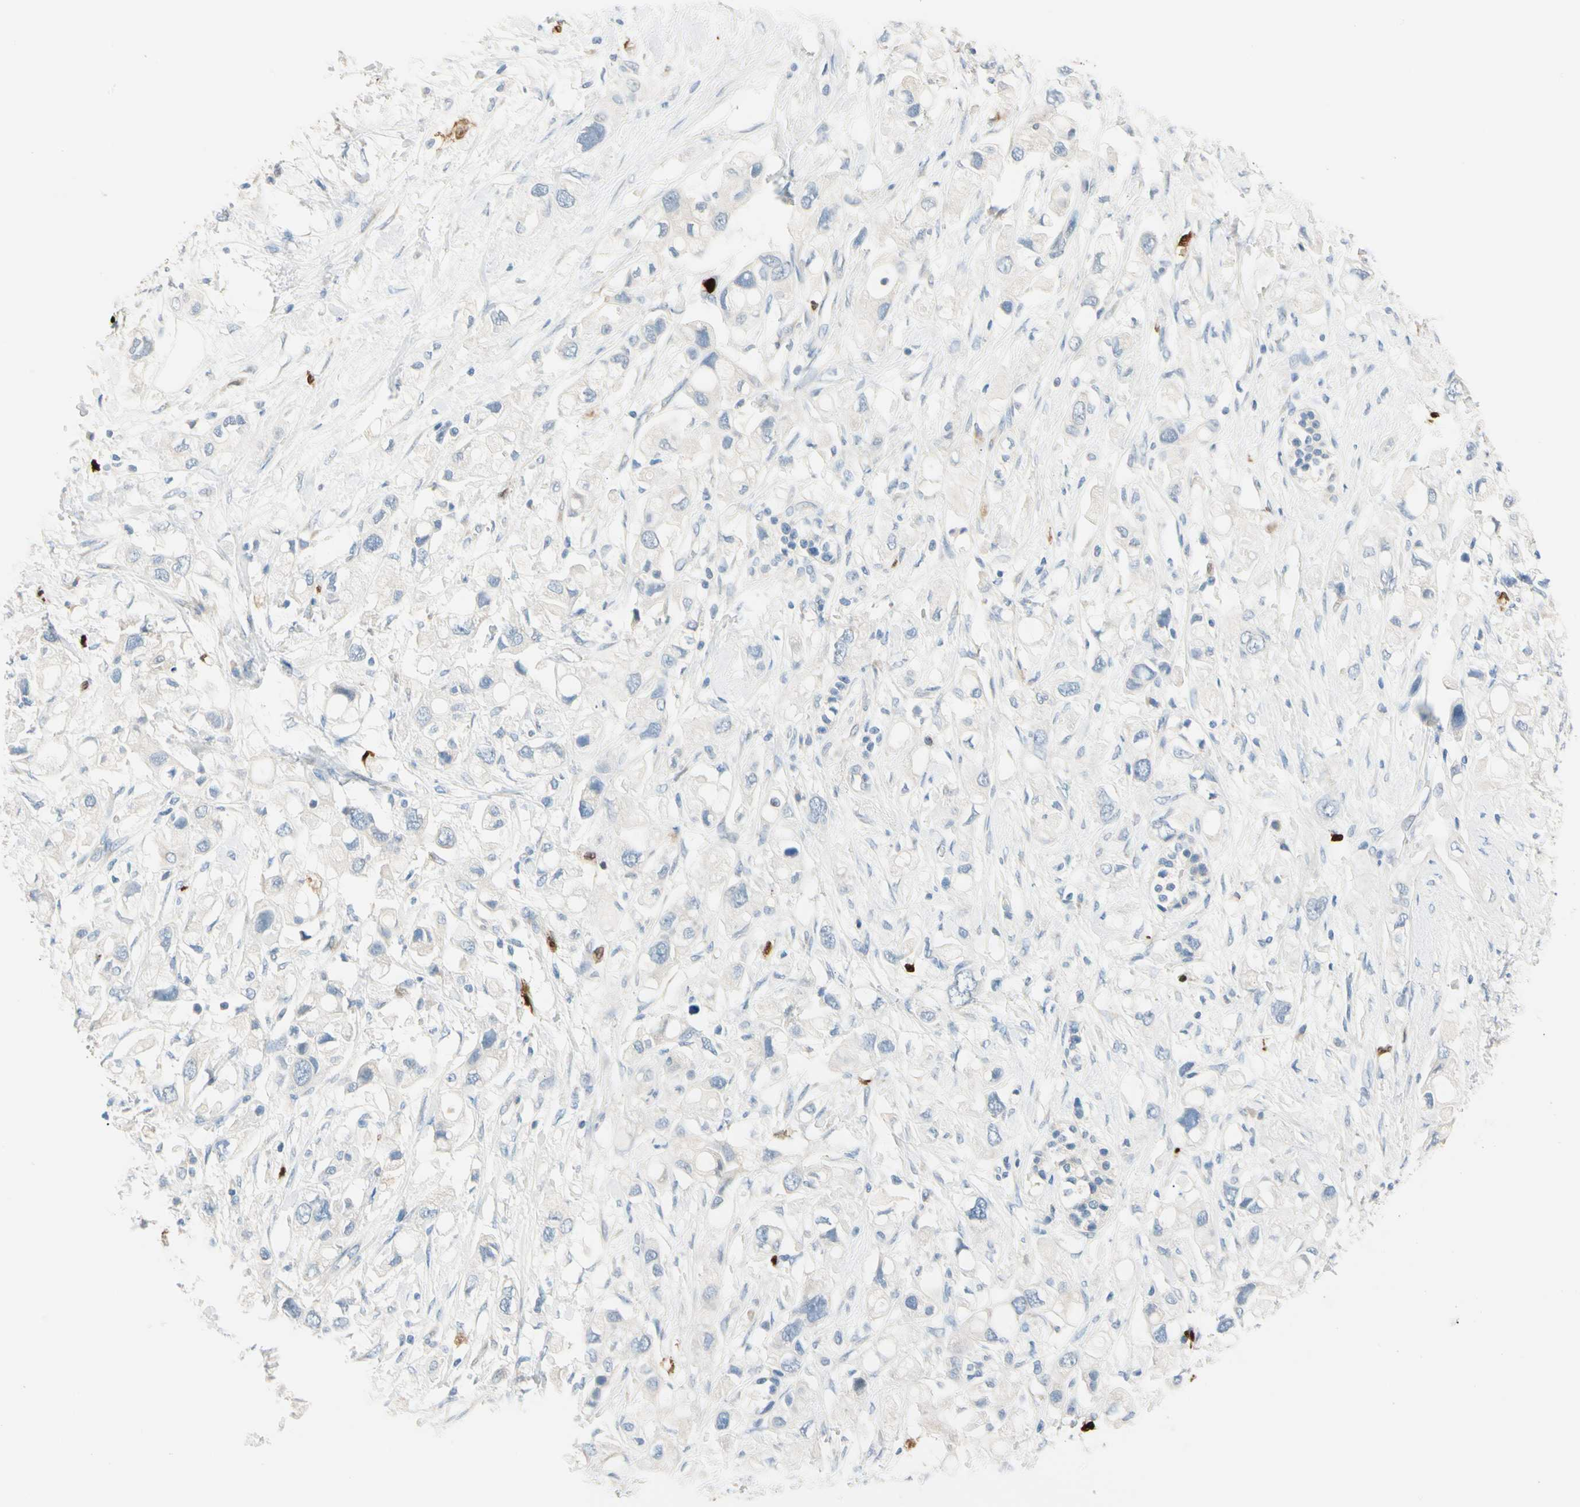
{"staining": {"intensity": "negative", "quantity": "none", "location": "none"}, "tissue": "pancreatic cancer", "cell_type": "Tumor cells", "image_type": "cancer", "snomed": [{"axis": "morphology", "description": "Adenocarcinoma, NOS"}, {"axis": "topography", "description": "Pancreas"}], "caption": "Tumor cells show no significant staining in pancreatic adenocarcinoma.", "gene": "TRAF5", "patient": {"sex": "female", "age": 56}}